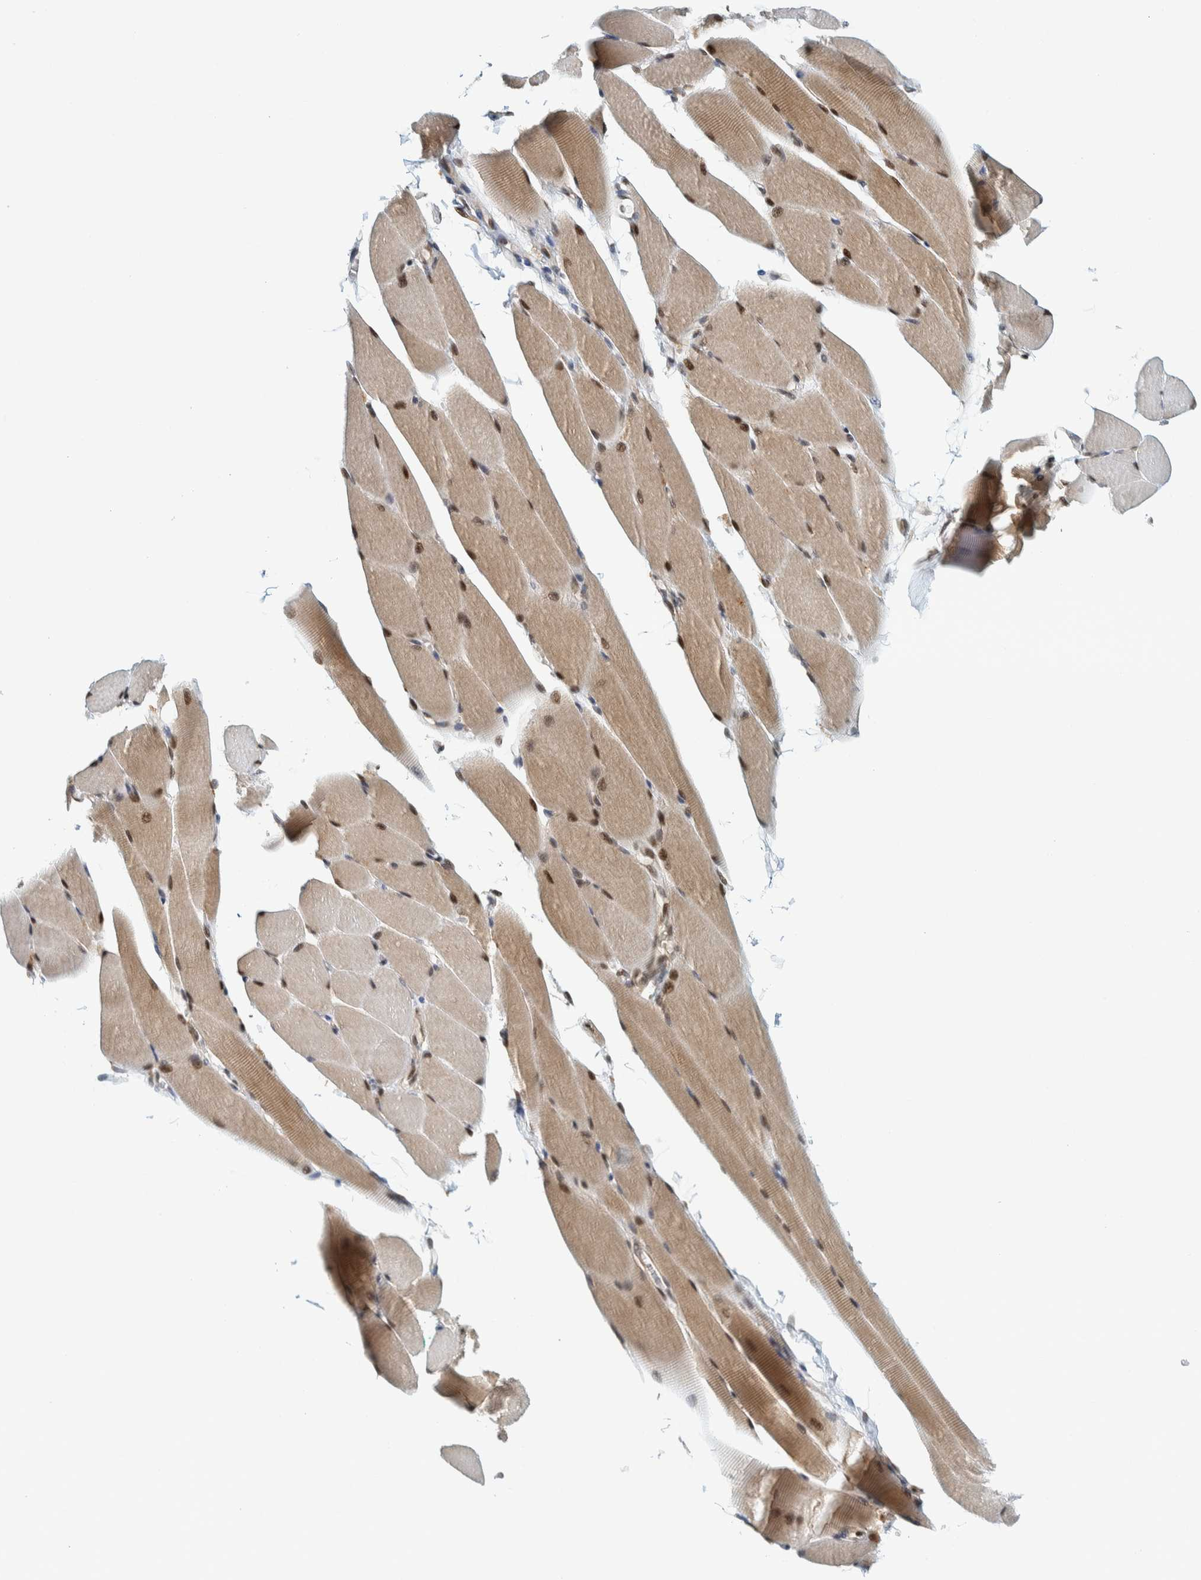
{"staining": {"intensity": "strong", "quantity": ">75%", "location": "cytoplasmic/membranous,nuclear"}, "tissue": "skeletal muscle", "cell_type": "Myocytes", "image_type": "normal", "snomed": [{"axis": "morphology", "description": "Normal tissue, NOS"}, {"axis": "topography", "description": "Skeletal muscle"}, {"axis": "topography", "description": "Peripheral nerve tissue"}], "caption": "Protein analysis of unremarkable skeletal muscle displays strong cytoplasmic/membranous,nuclear expression in approximately >75% of myocytes. (DAB = brown stain, brightfield microscopy at high magnification).", "gene": "COPS3", "patient": {"sex": "female", "age": 84}}